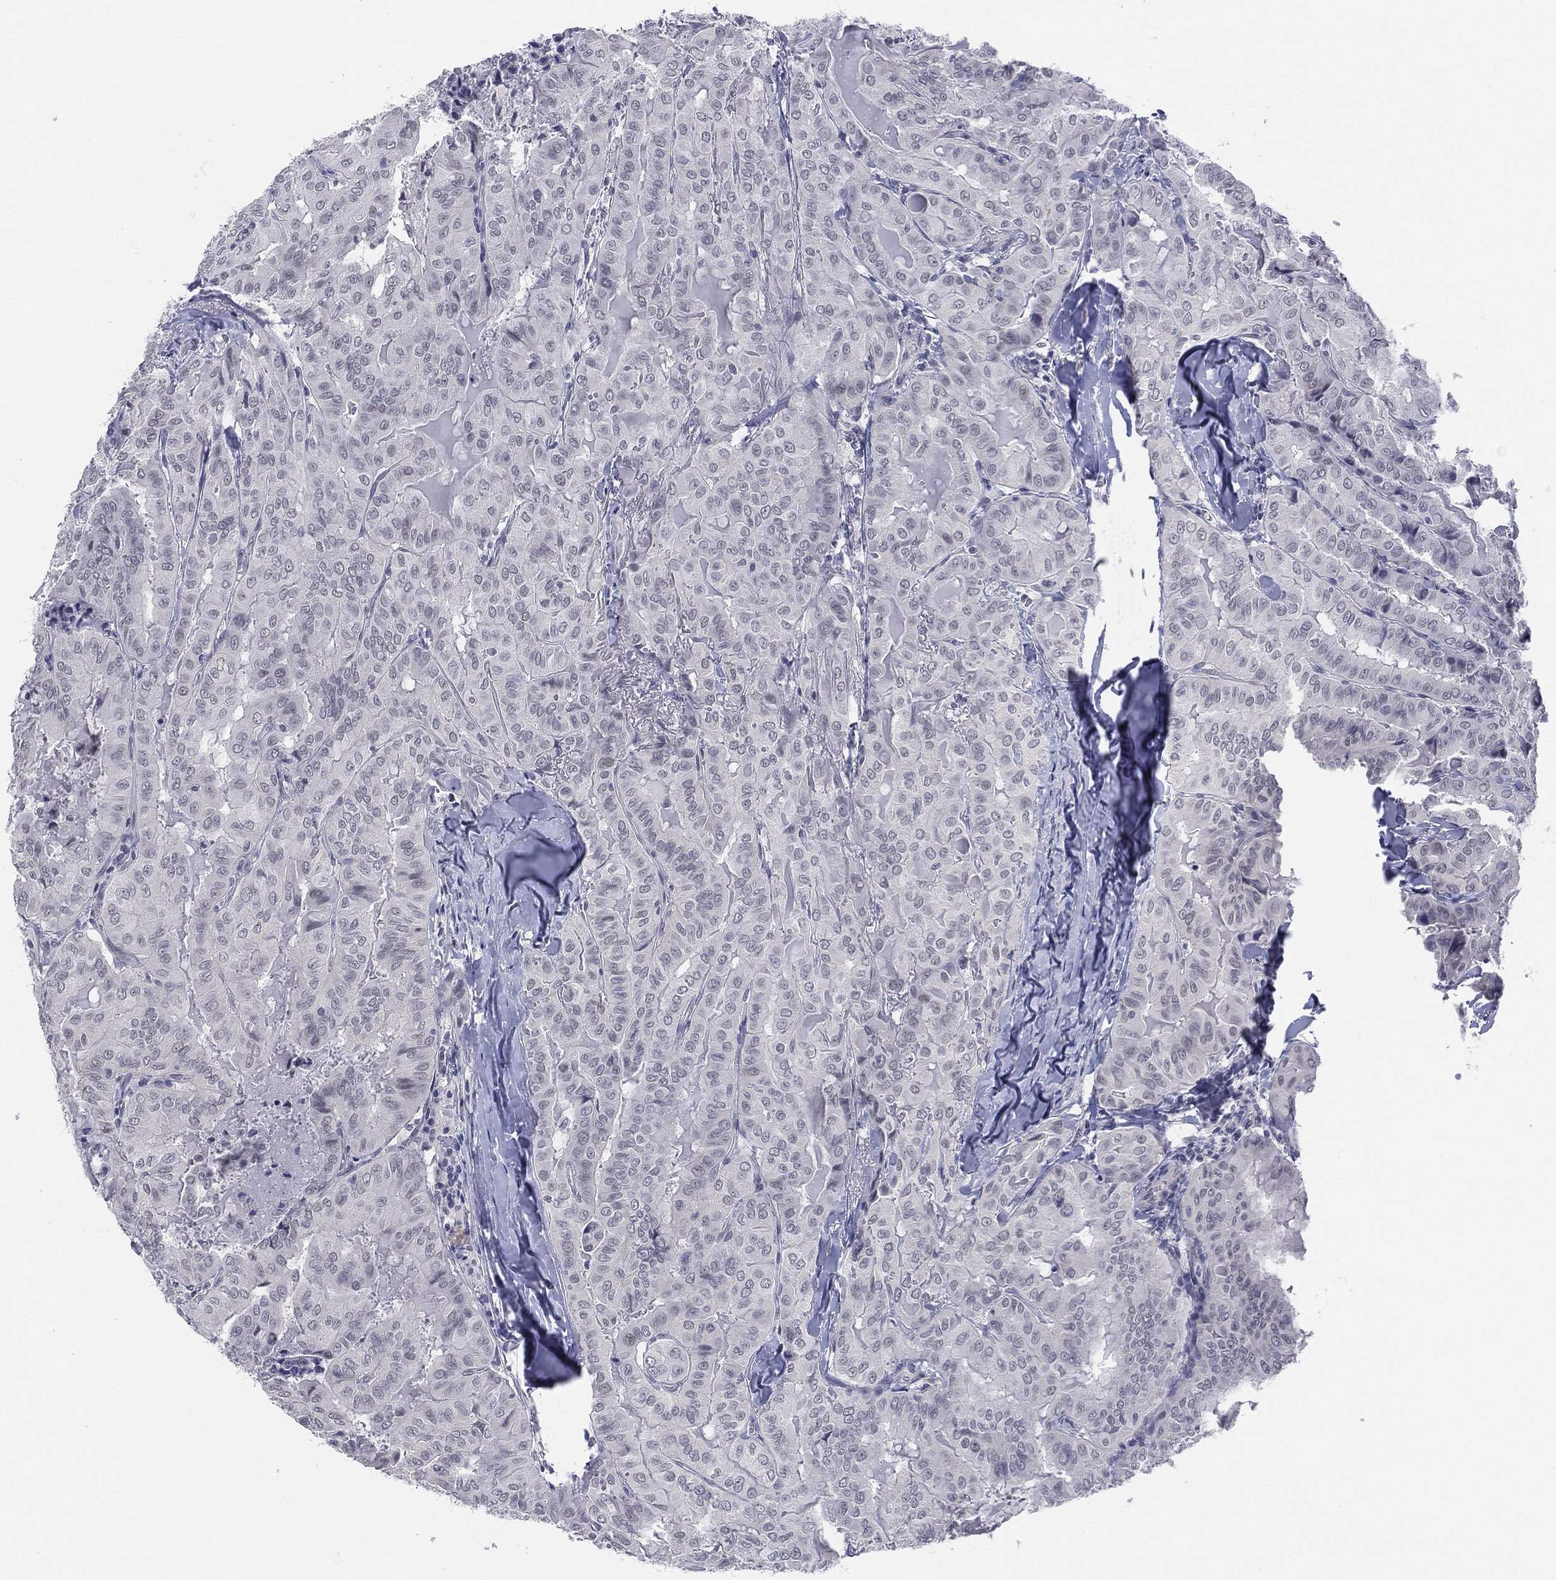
{"staining": {"intensity": "negative", "quantity": "none", "location": "none"}, "tissue": "thyroid cancer", "cell_type": "Tumor cells", "image_type": "cancer", "snomed": [{"axis": "morphology", "description": "Papillary adenocarcinoma, NOS"}, {"axis": "topography", "description": "Thyroid gland"}], "caption": "Tumor cells show no significant positivity in thyroid cancer (papillary adenocarcinoma).", "gene": "SLC5A5", "patient": {"sex": "female", "age": 68}}